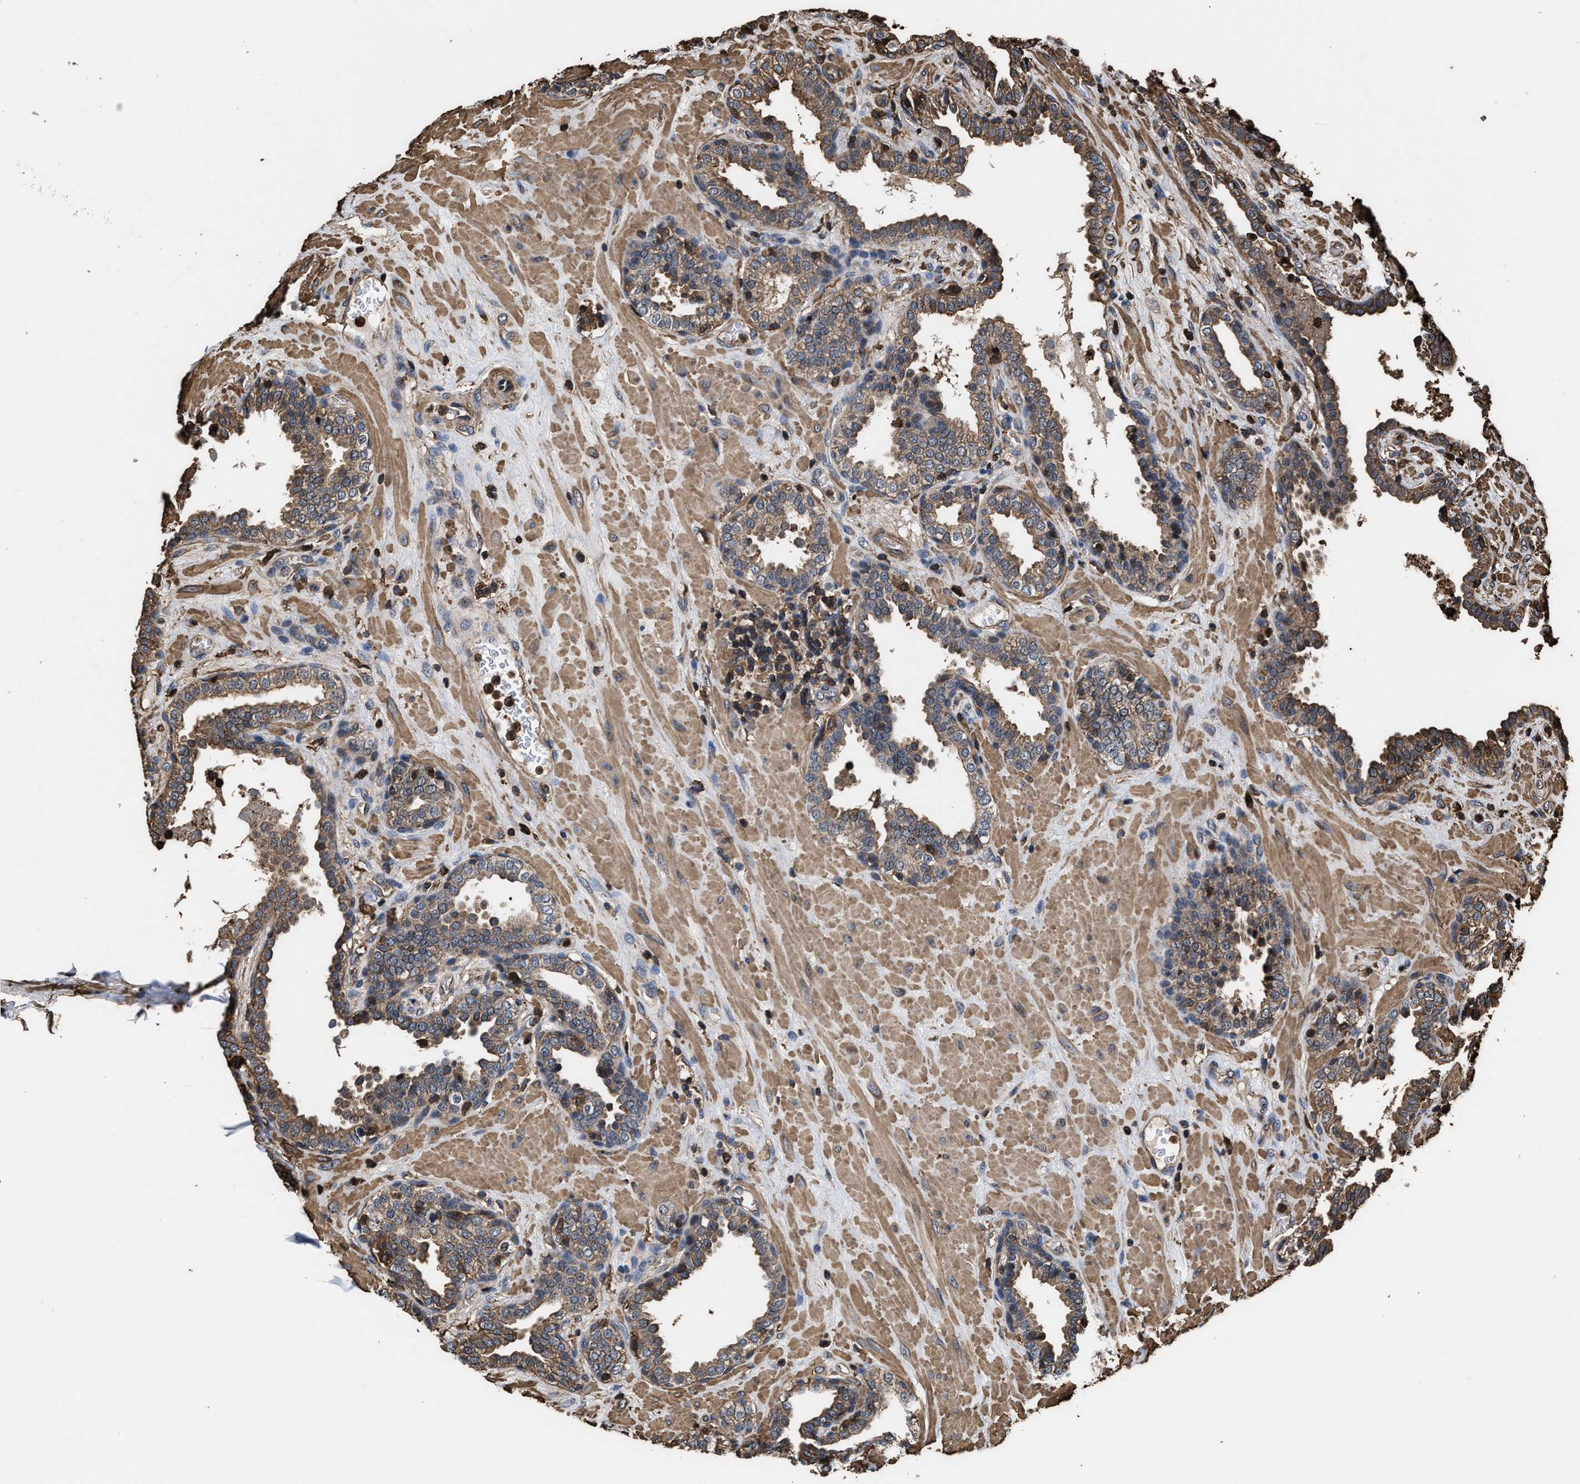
{"staining": {"intensity": "weak", "quantity": ">75%", "location": "cytoplasmic/membranous"}, "tissue": "prostate", "cell_type": "Glandular cells", "image_type": "normal", "snomed": [{"axis": "morphology", "description": "Normal tissue, NOS"}, {"axis": "topography", "description": "Prostate"}], "caption": "Immunohistochemistry (IHC) of normal prostate demonstrates low levels of weak cytoplasmic/membranous expression in approximately >75% of glandular cells.", "gene": "KBTBD2", "patient": {"sex": "male", "age": 51}}